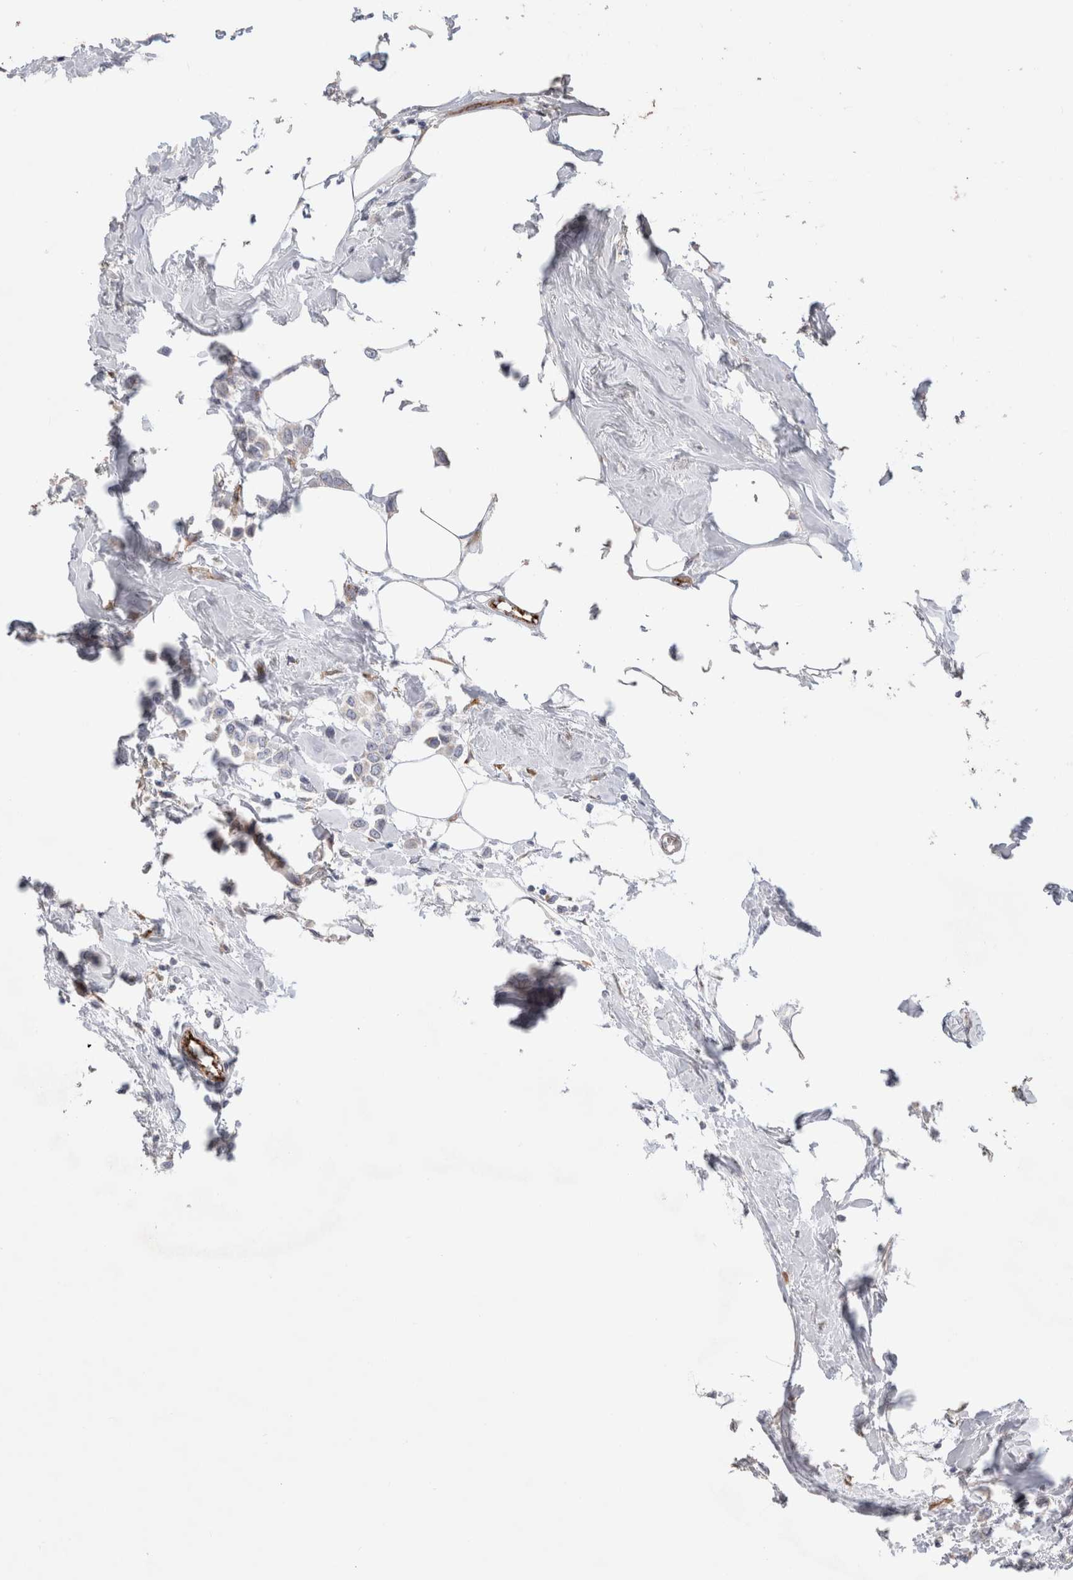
{"staining": {"intensity": "negative", "quantity": "none", "location": "none"}, "tissue": "breast cancer", "cell_type": "Tumor cells", "image_type": "cancer", "snomed": [{"axis": "morphology", "description": "Lobular carcinoma"}, {"axis": "topography", "description": "Breast"}], "caption": "An IHC photomicrograph of breast lobular carcinoma is shown. There is no staining in tumor cells of breast lobular carcinoma. (DAB (3,3'-diaminobenzidine) immunohistochemistry with hematoxylin counter stain).", "gene": "CNPY4", "patient": {"sex": "female", "age": 51}}